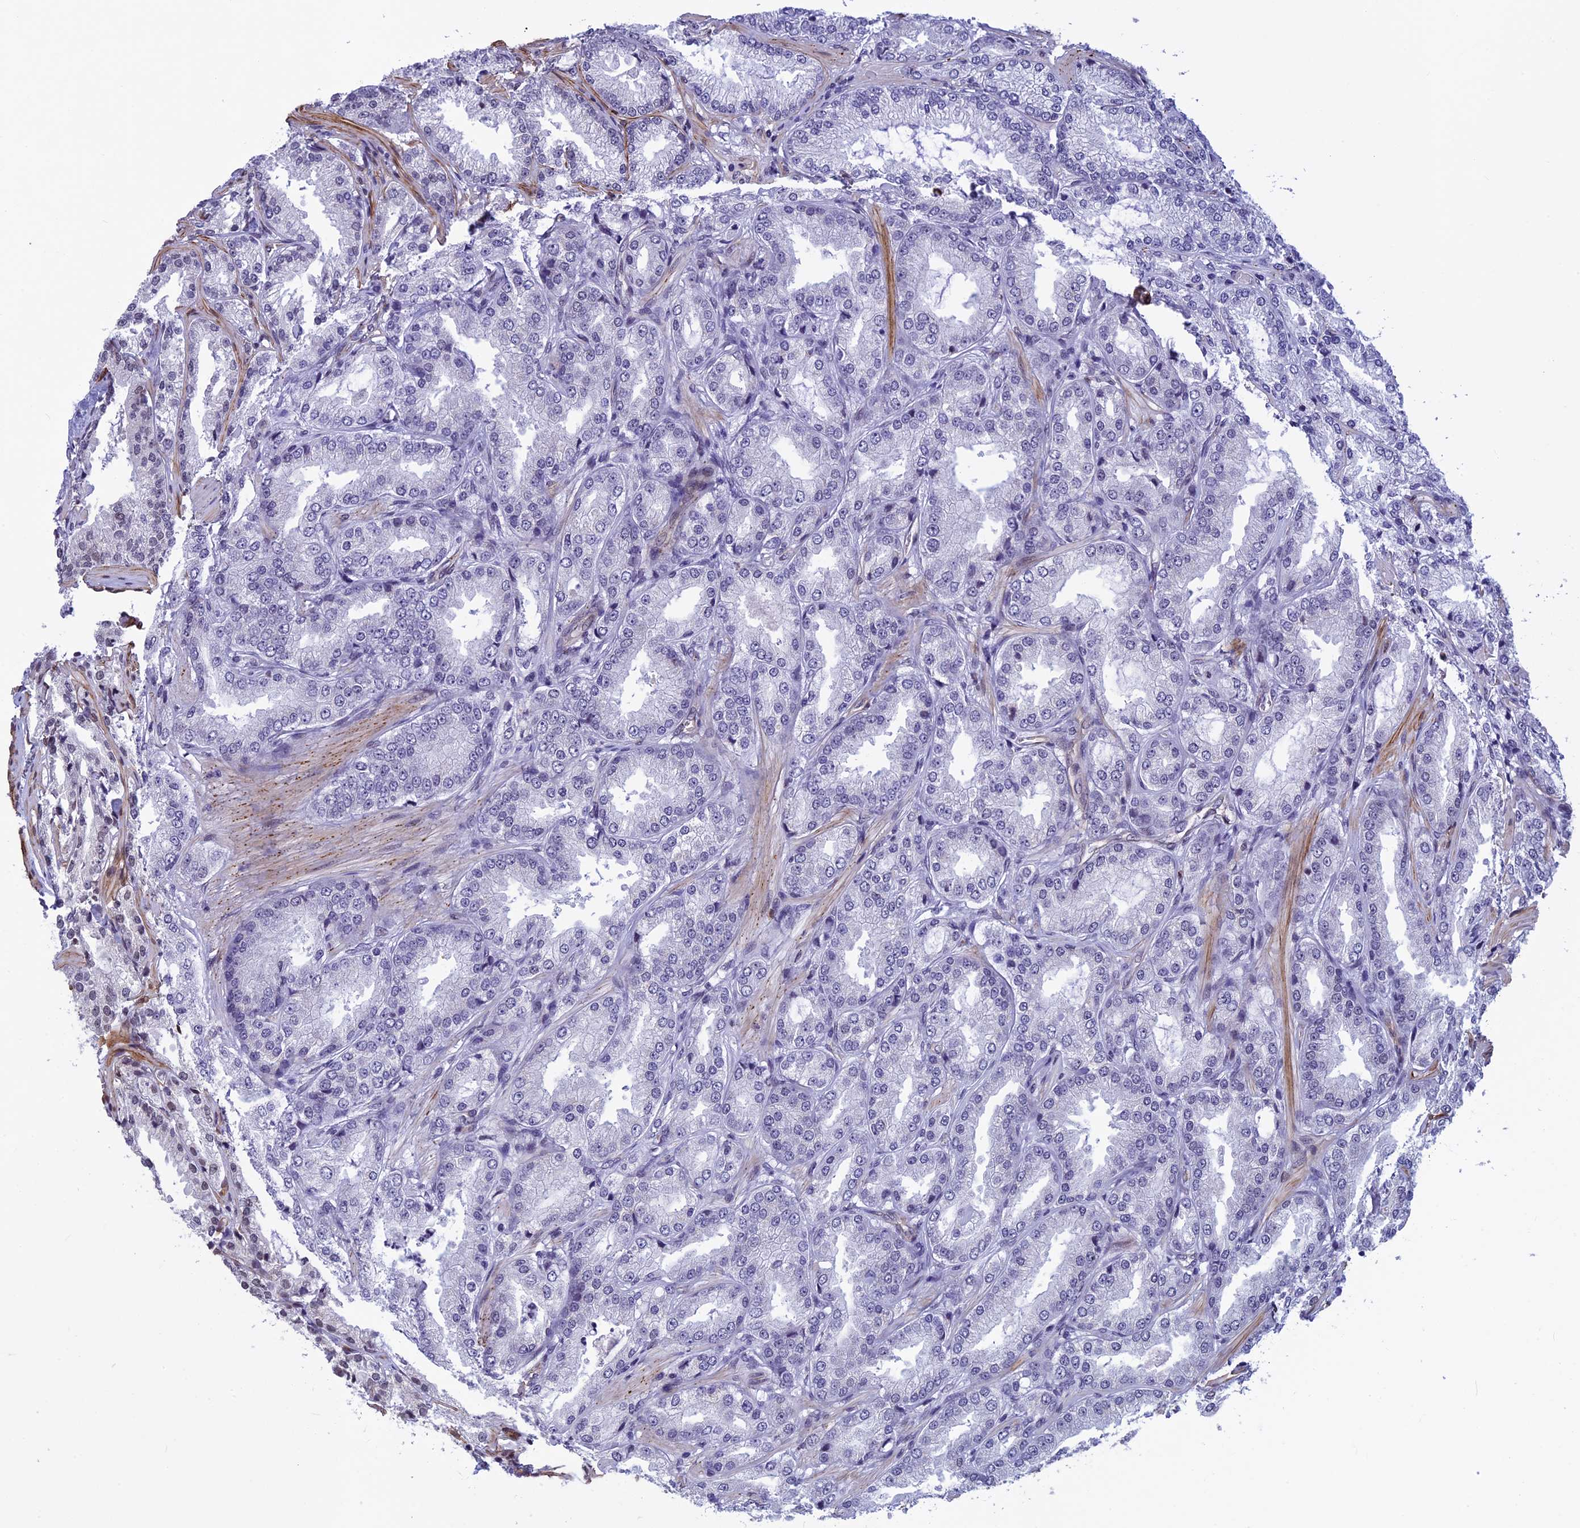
{"staining": {"intensity": "negative", "quantity": "none", "location": "none"}, "tissue": "prostate cancer", "cell_type": "Tumor cells", "image_type": "cancer", "snomed": [{"axis": "morphology", "description": "Adenocarcinoma, Low grade"}, {"axis": "topography", "description": "Prostate"}], "caption": "Low-grade adenocarcinoma (prostate) was stained to show a protein in brown. There is no significant expression in tumor cells.", "gene": "NIPBL", "patient": {"sex": "male", "age": 59}}